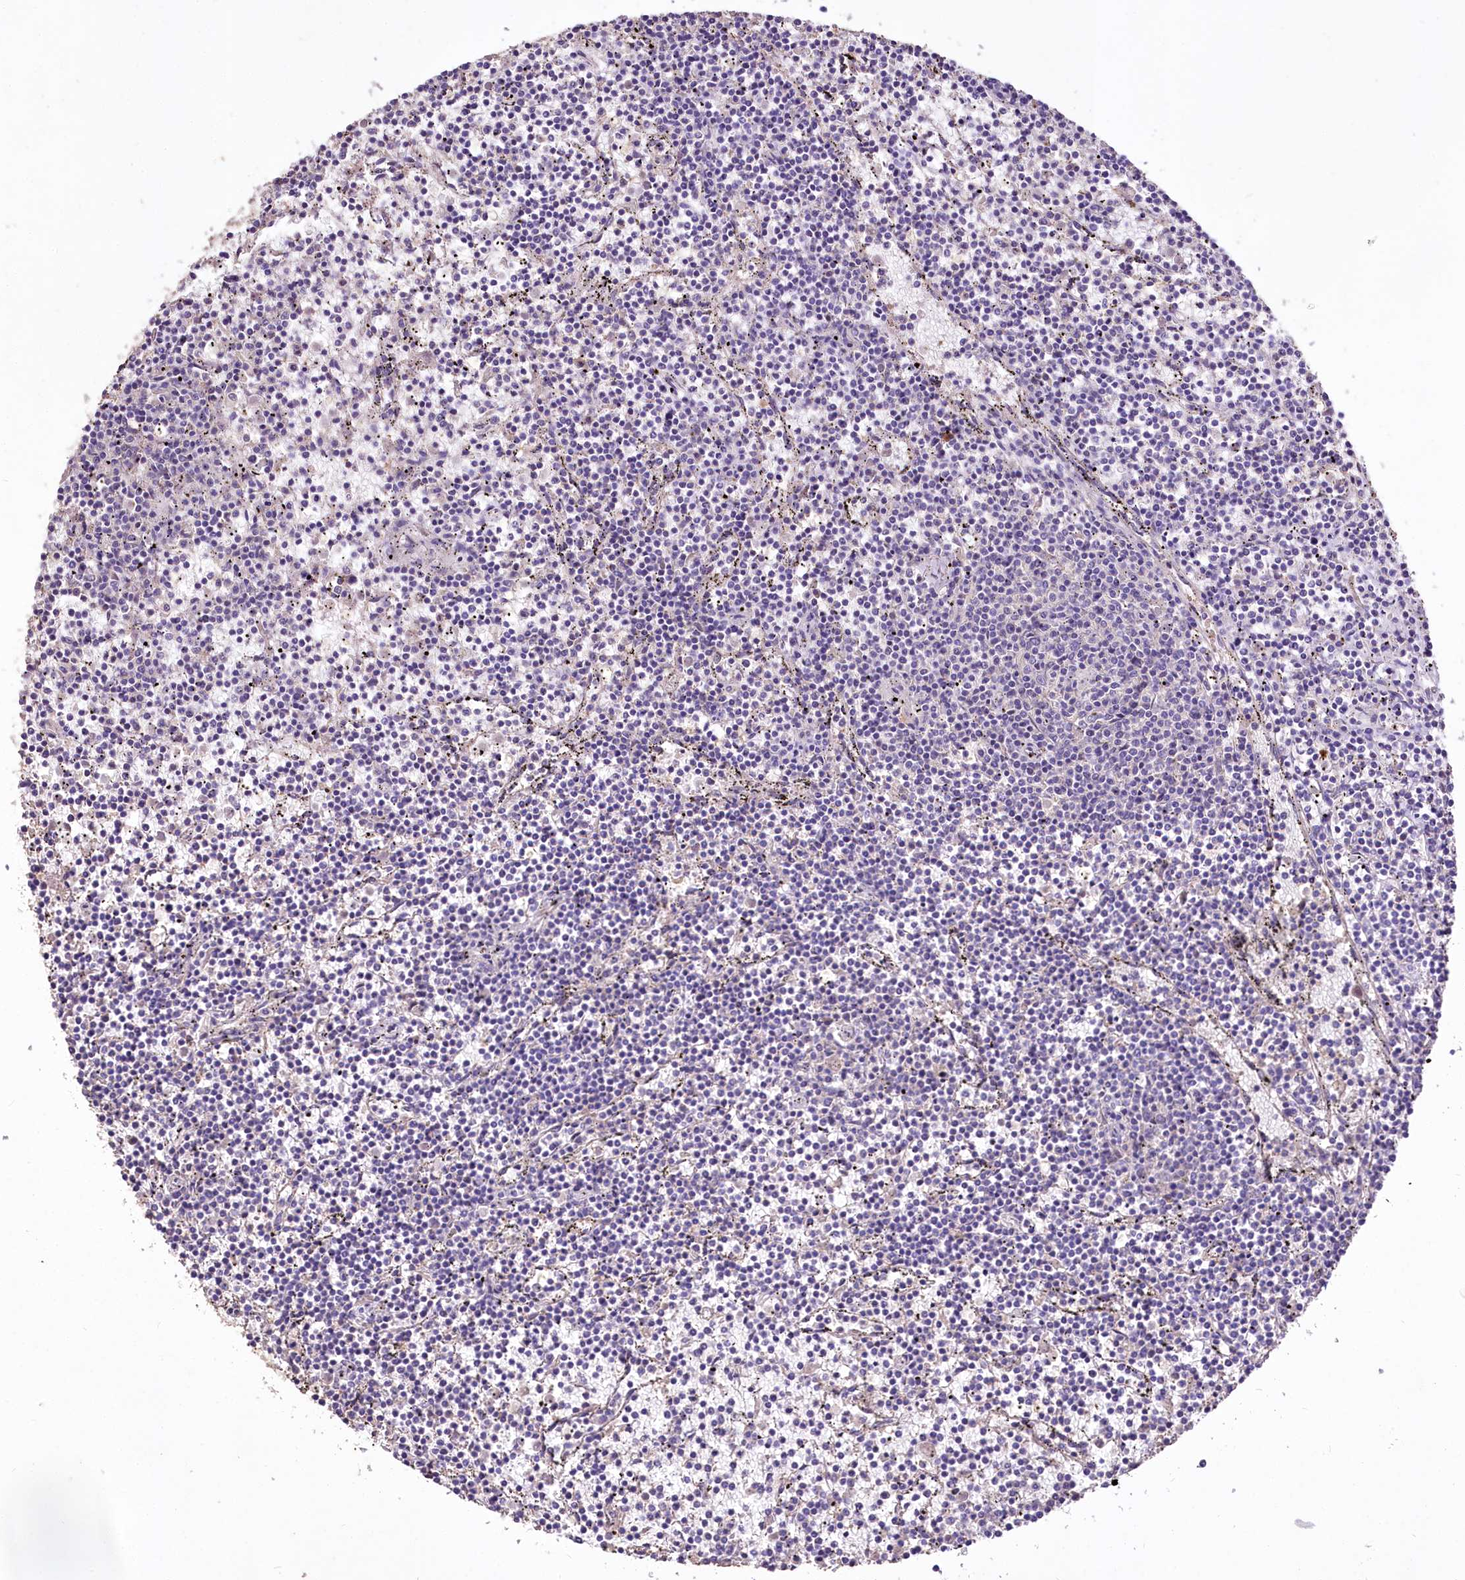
{"staining": {"intensity": "negative", "quantity": "none", "location": "none"}, "tissue": "lymphoma", "cell_type": "Tumor cells", "image_type": "cancer", "snomed": [{"axis": "morphology", "description": "Malignant lymphoma, non-Hodgkin's type, Low grade"}, {"axis": "topography", "description": "Spleen"}], "caption": "This is an immunohistochemistry (IHC) micrograph of human lymphoma. There is no staining in tumor cells.", "gene": "PCYOX1L", "patient": {"sex": "female", "age": 50}}